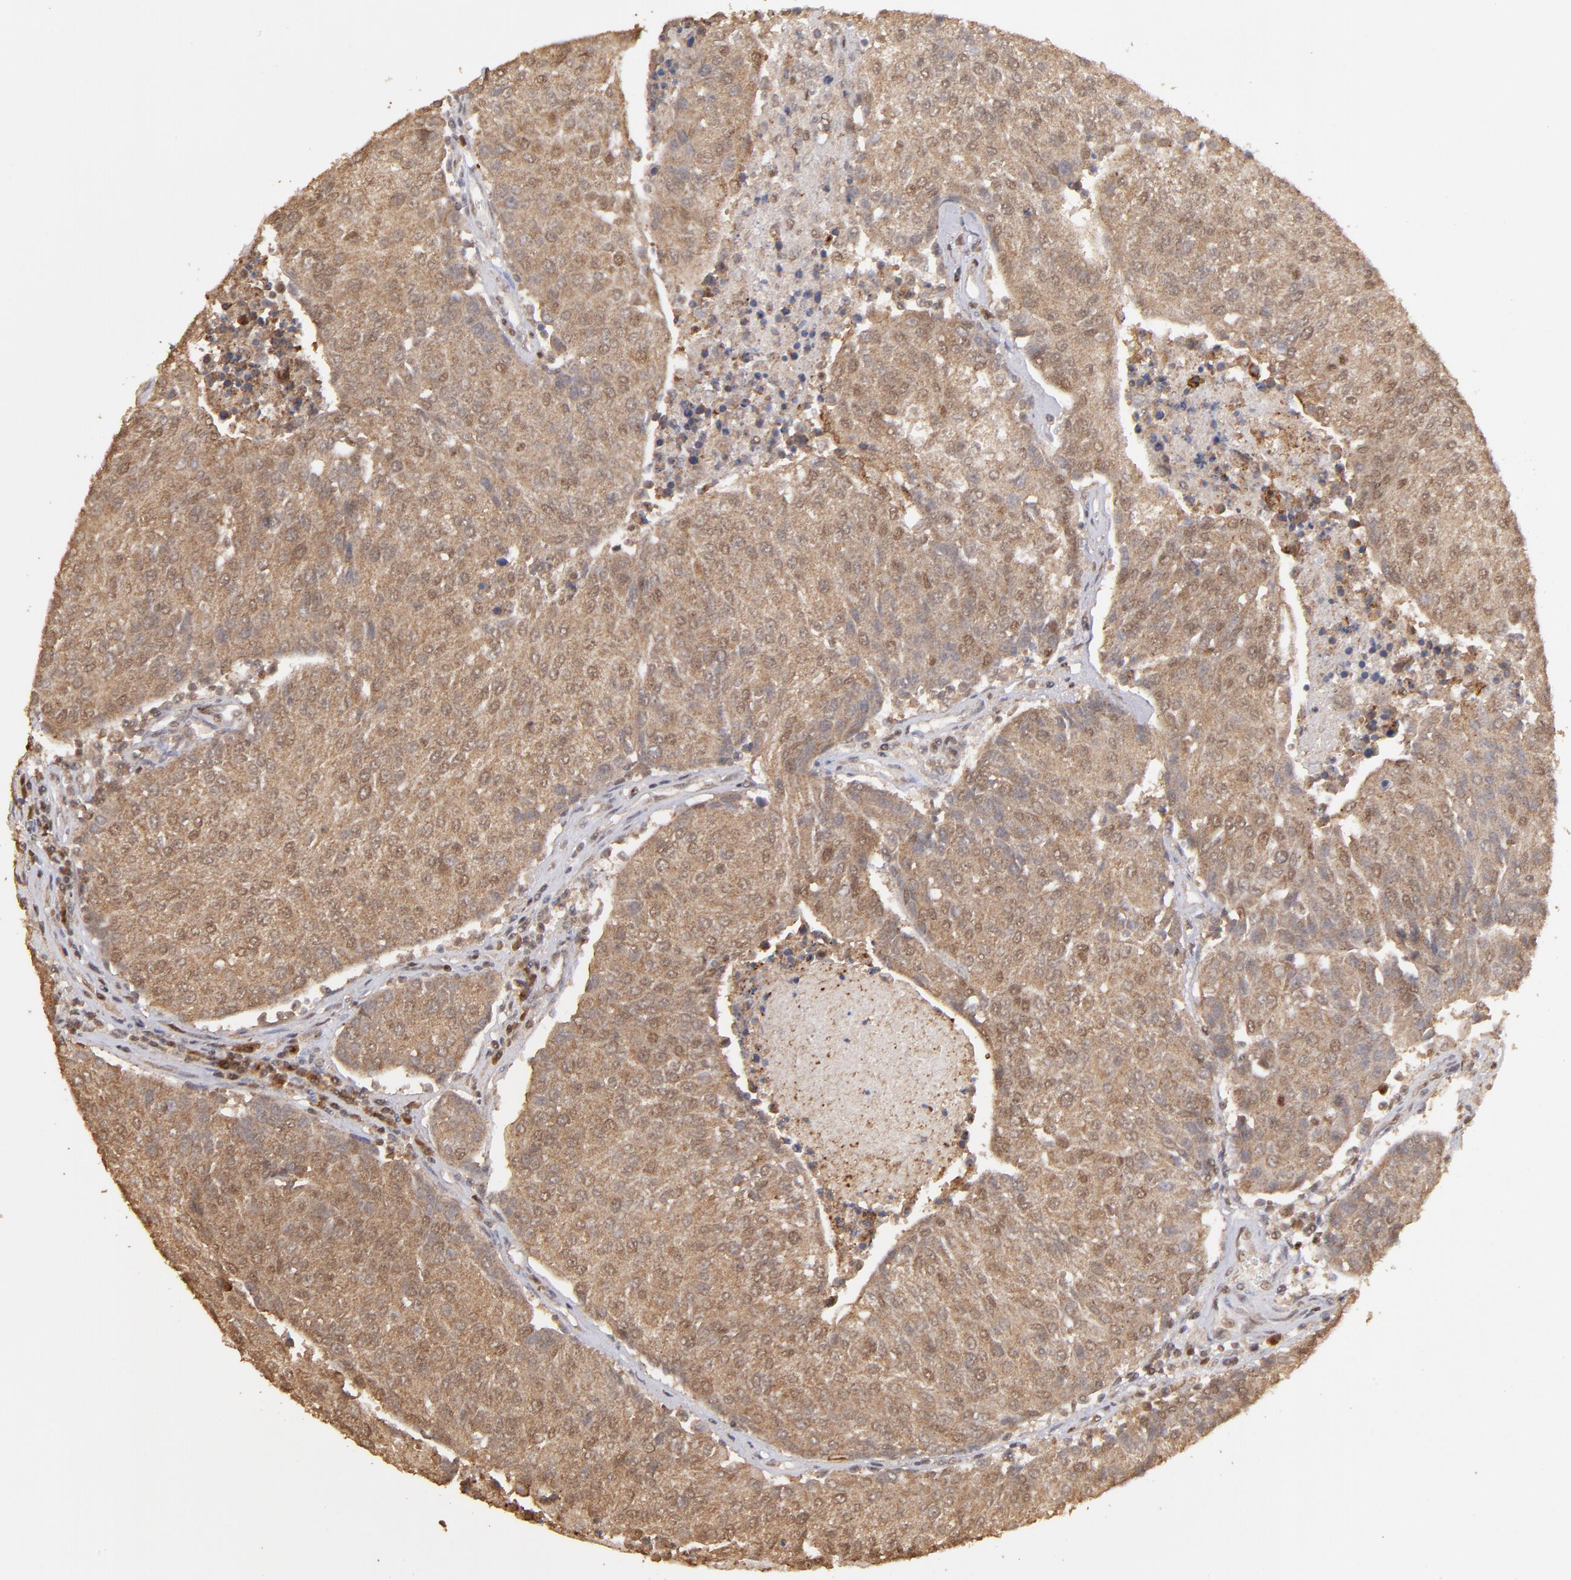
{"staining": {"intensity": "moderate", "quantity": ">75%", "location": "cytoplasmic/membranous,nuclear"}, "tissue": "urothelial cancer", "cell_type": "Tumor cells", "image_type": "cancer", "snomed": [{"axis": "morphology", "description": "Urothelial carcinoma, High grade"}, {"axis": "topography", "description": "Urinary bladder"}], "caption": "Urothelial carcinoma (high-grade) stained for a protein (brown) shows moderate cytoplasmic/membranous and nuclear positive staining in about >75% of tumor cells.", "gene": "ARNT", "patient": {"sex": "female", "age": 85}}